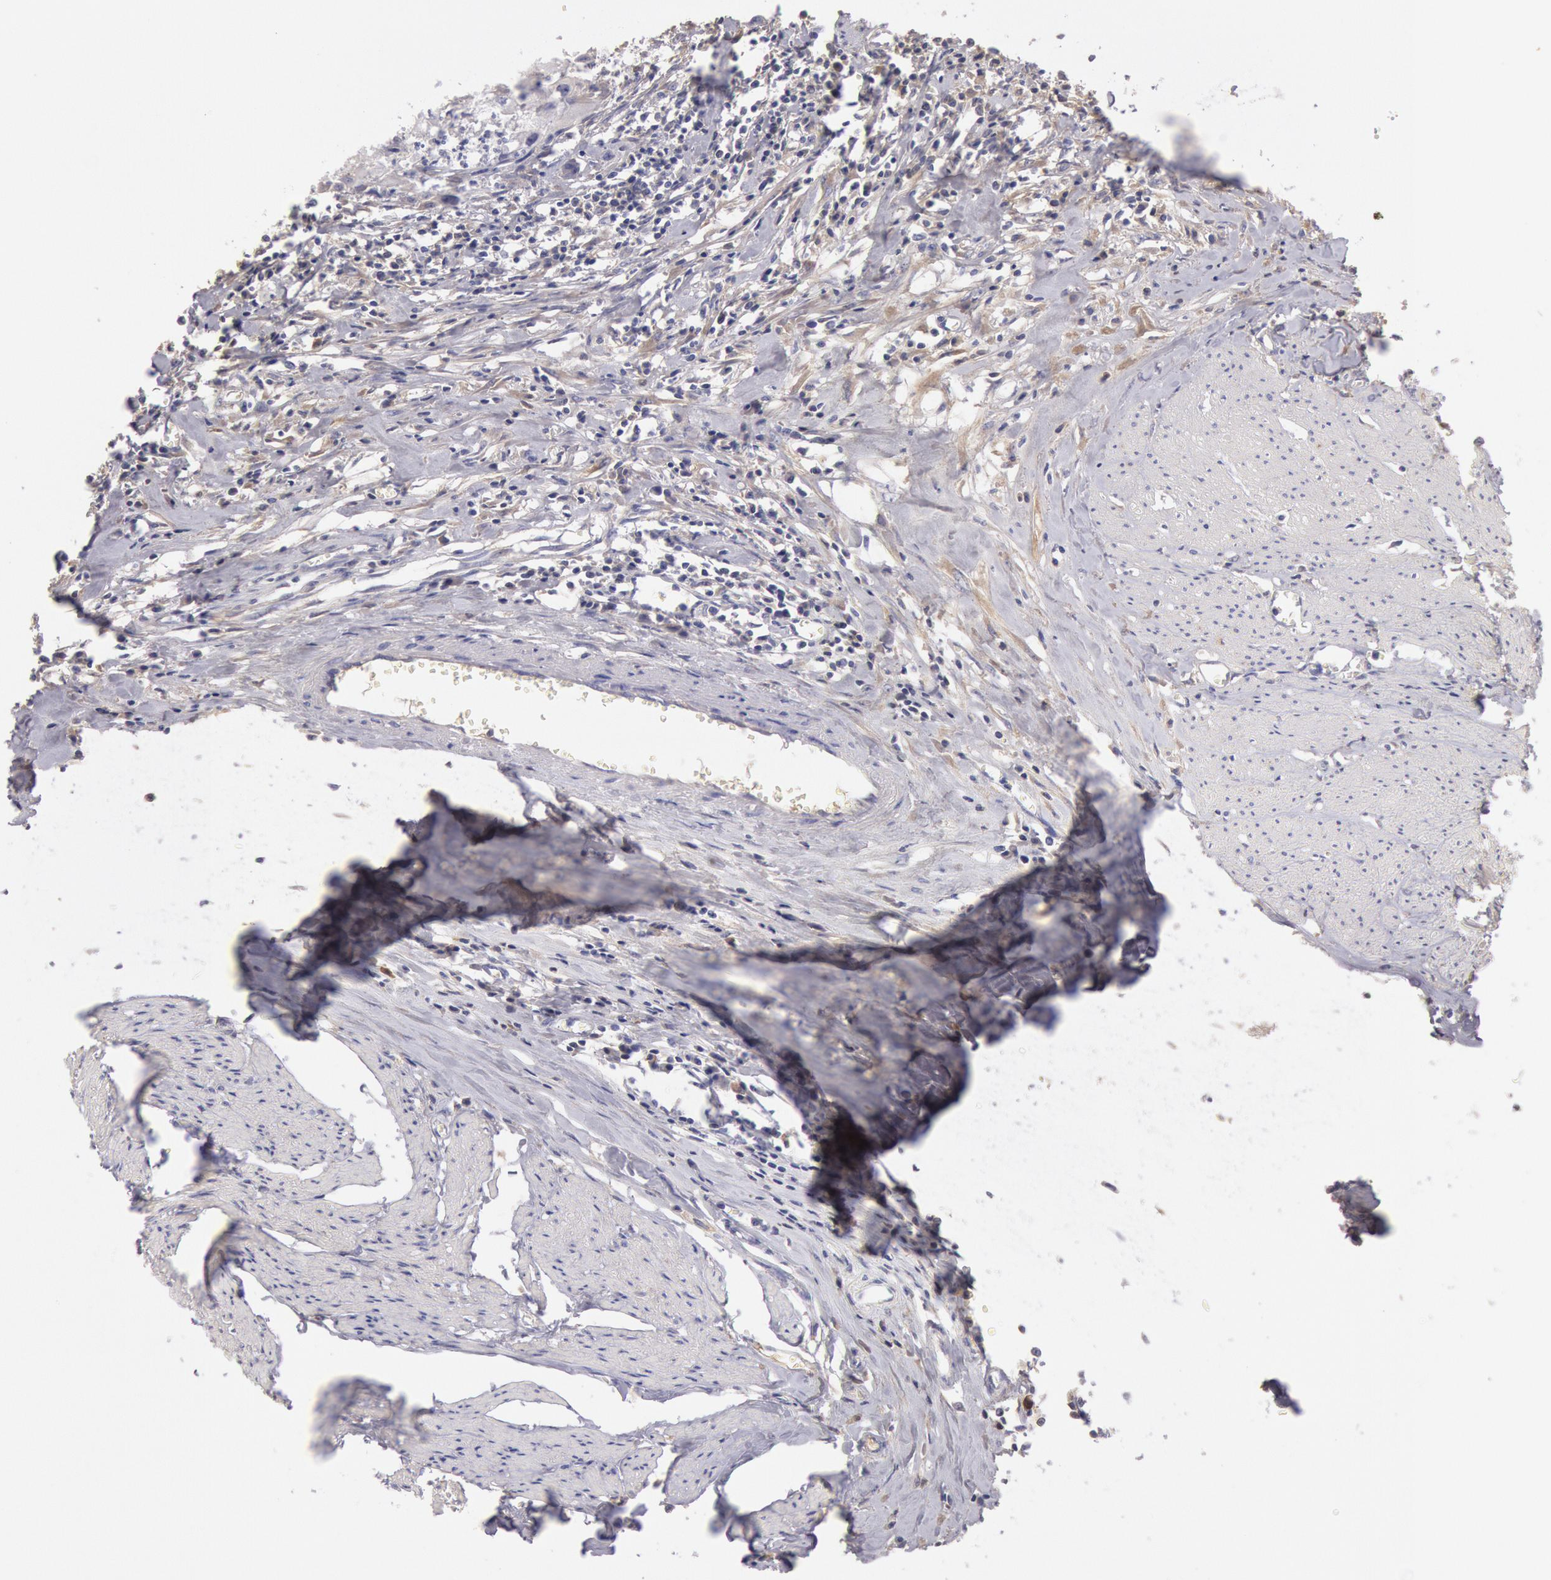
{"staining": {"intensity": "negative", "quantity": "none", "location": "none"}, "tissue": "urothelial cancer", "cell_type": "Tumor cells", "image_type": "cancer", "snomed": [{"axis": "morphology", "description": "Urothelial carcinoma, High grade"}, {"axis": "topography", "description": "Urinary bladder"}], "caption": "A high-resolution histopathology image shows immunohistochemistry (IHC) staining of urothelial cancer, which displays no significant staining in tumor cells. Nuclei are stained in blue.", "gene": "C1R", "patient": {"sex": "male", "age": 54}}